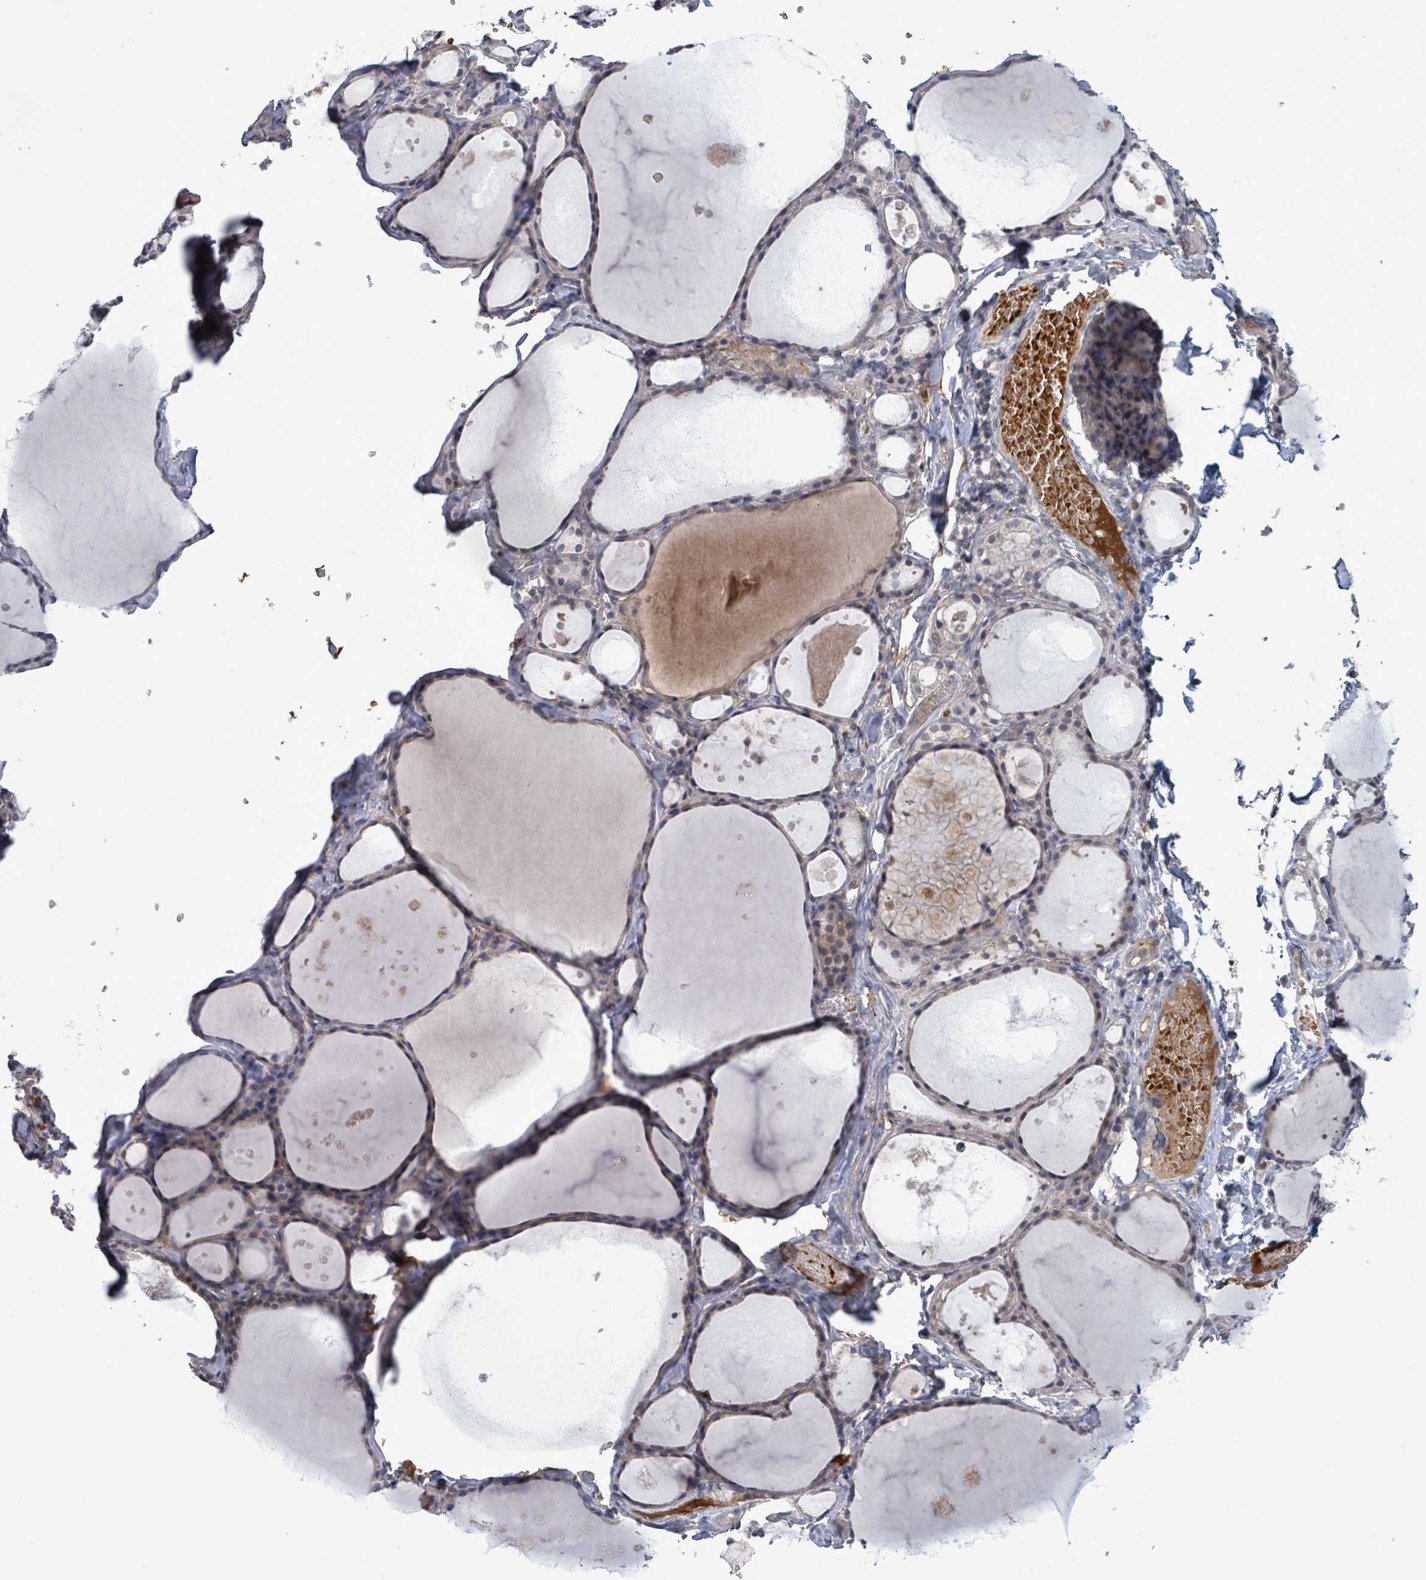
{"staining": {"intensity": "negative", "quantity": "none", "location": "none"}, "tissue": "thyroid gland", "cell_type": "Glandular cells", "image_type": "normal", "snomed": [{"axis": "morphology", "description": "Normal tissue, NOS"}, {"axis": "topography", "description": "Thyroid gland"}], "caption": "Glandular cells show no significant expression in normal thyroid gland. (Brightfield microscopy of DAB IHC at high magnification).", "gene": "GRM8", "patient": {"sex": "male", "age": 56}}